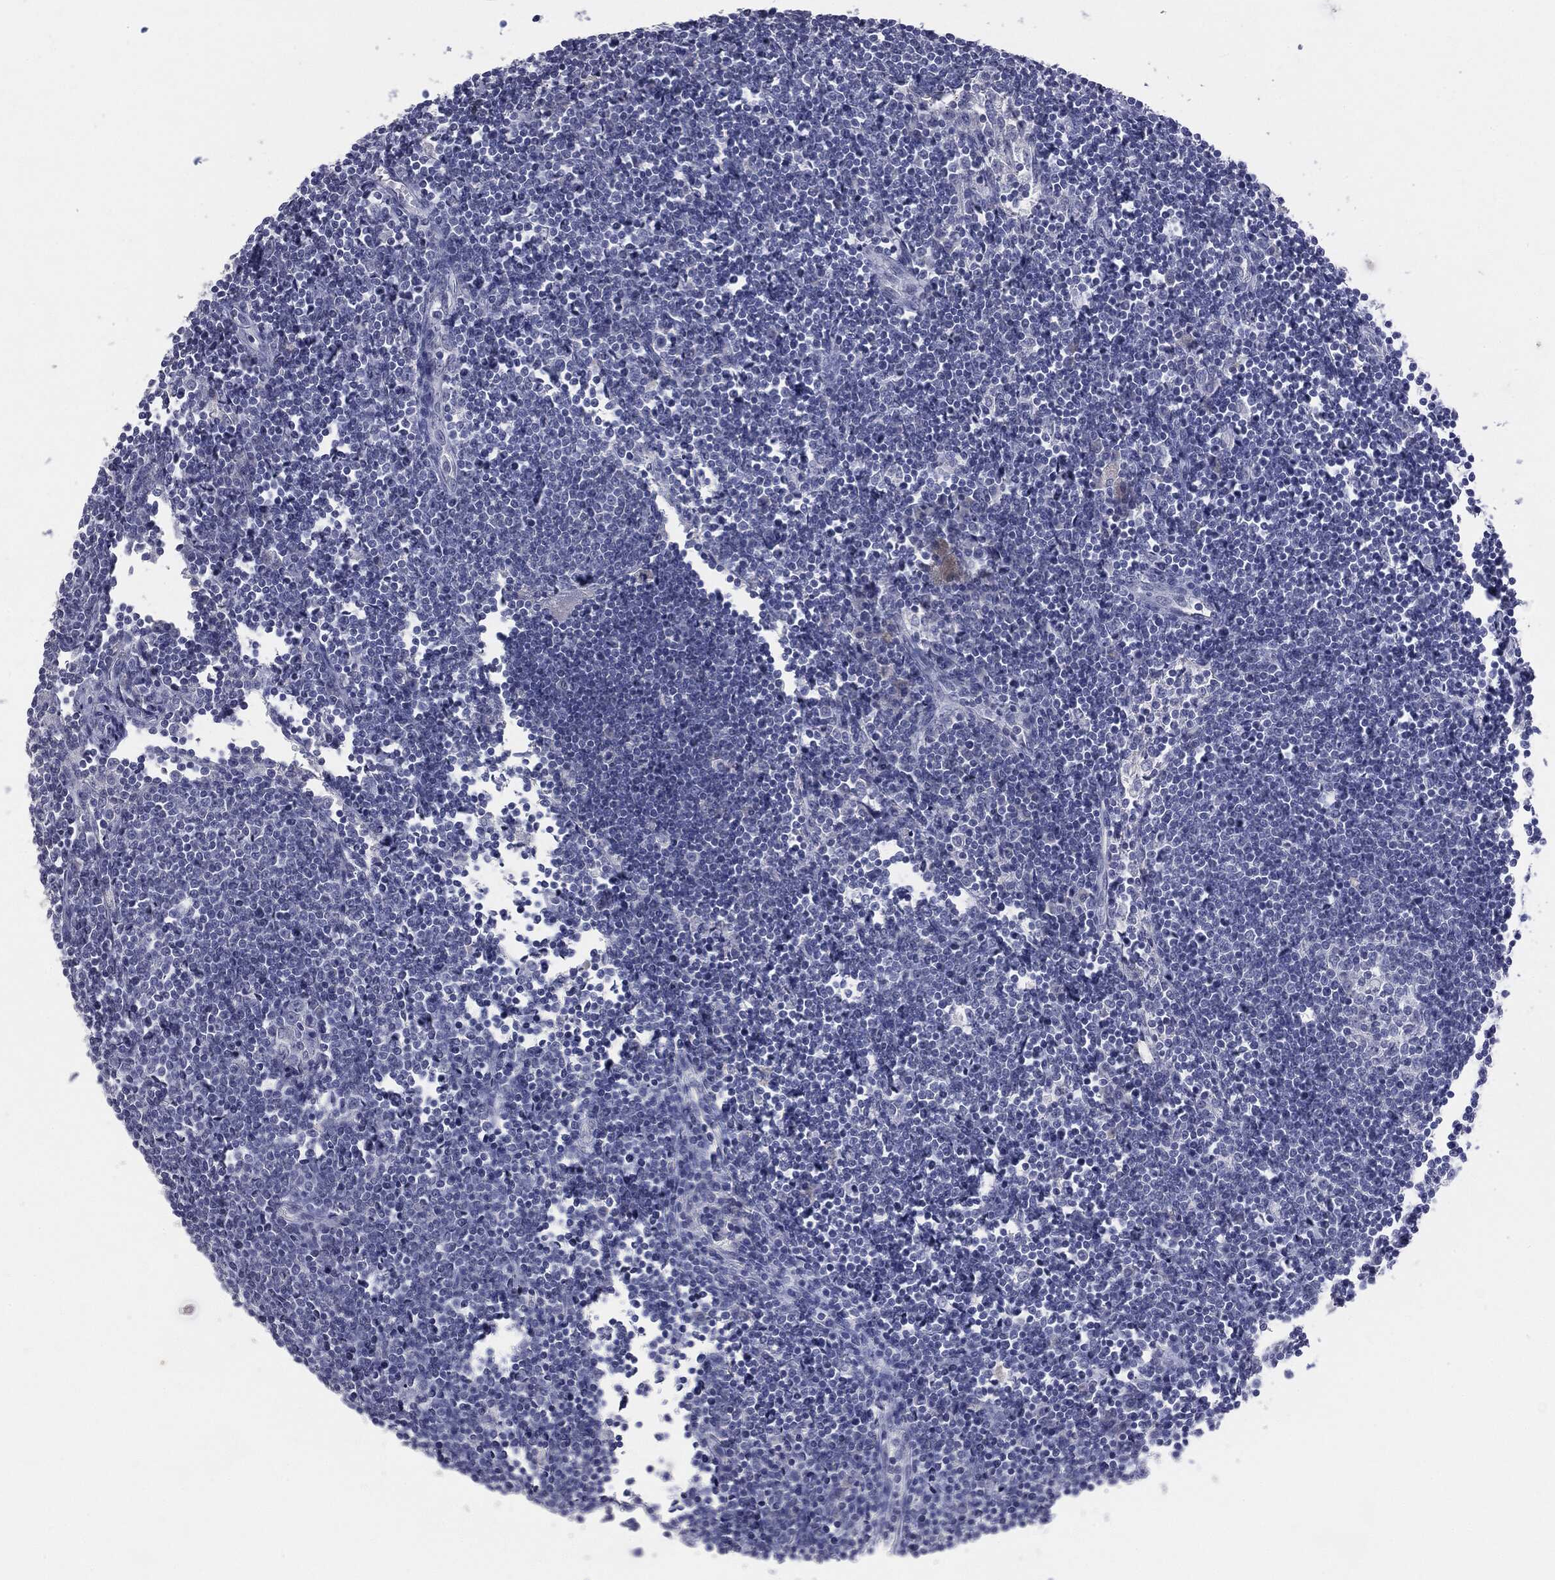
{"staining": {"intensity": "negative", "quantity": "none", "location": "none"}, "tissue": "lymph node", "cell_type": "Germinal center cells", "image_type": "normal", "snomed": [{"axis": "morphology", "description": "Normal tissue, NOS"}, {"axis": "morphology", "description": "Adenocarcinoma, NOS"}, {"axis": "topography", "description": "Lymph node"}, {"axis": "topography", "description": "Pancreas"}], "caption": "Human lymph node stained for a protein using IHC shows no expression in germinal center cells.", "gene": "TSHB", "patient": {"sex": "female", "age": 58}}